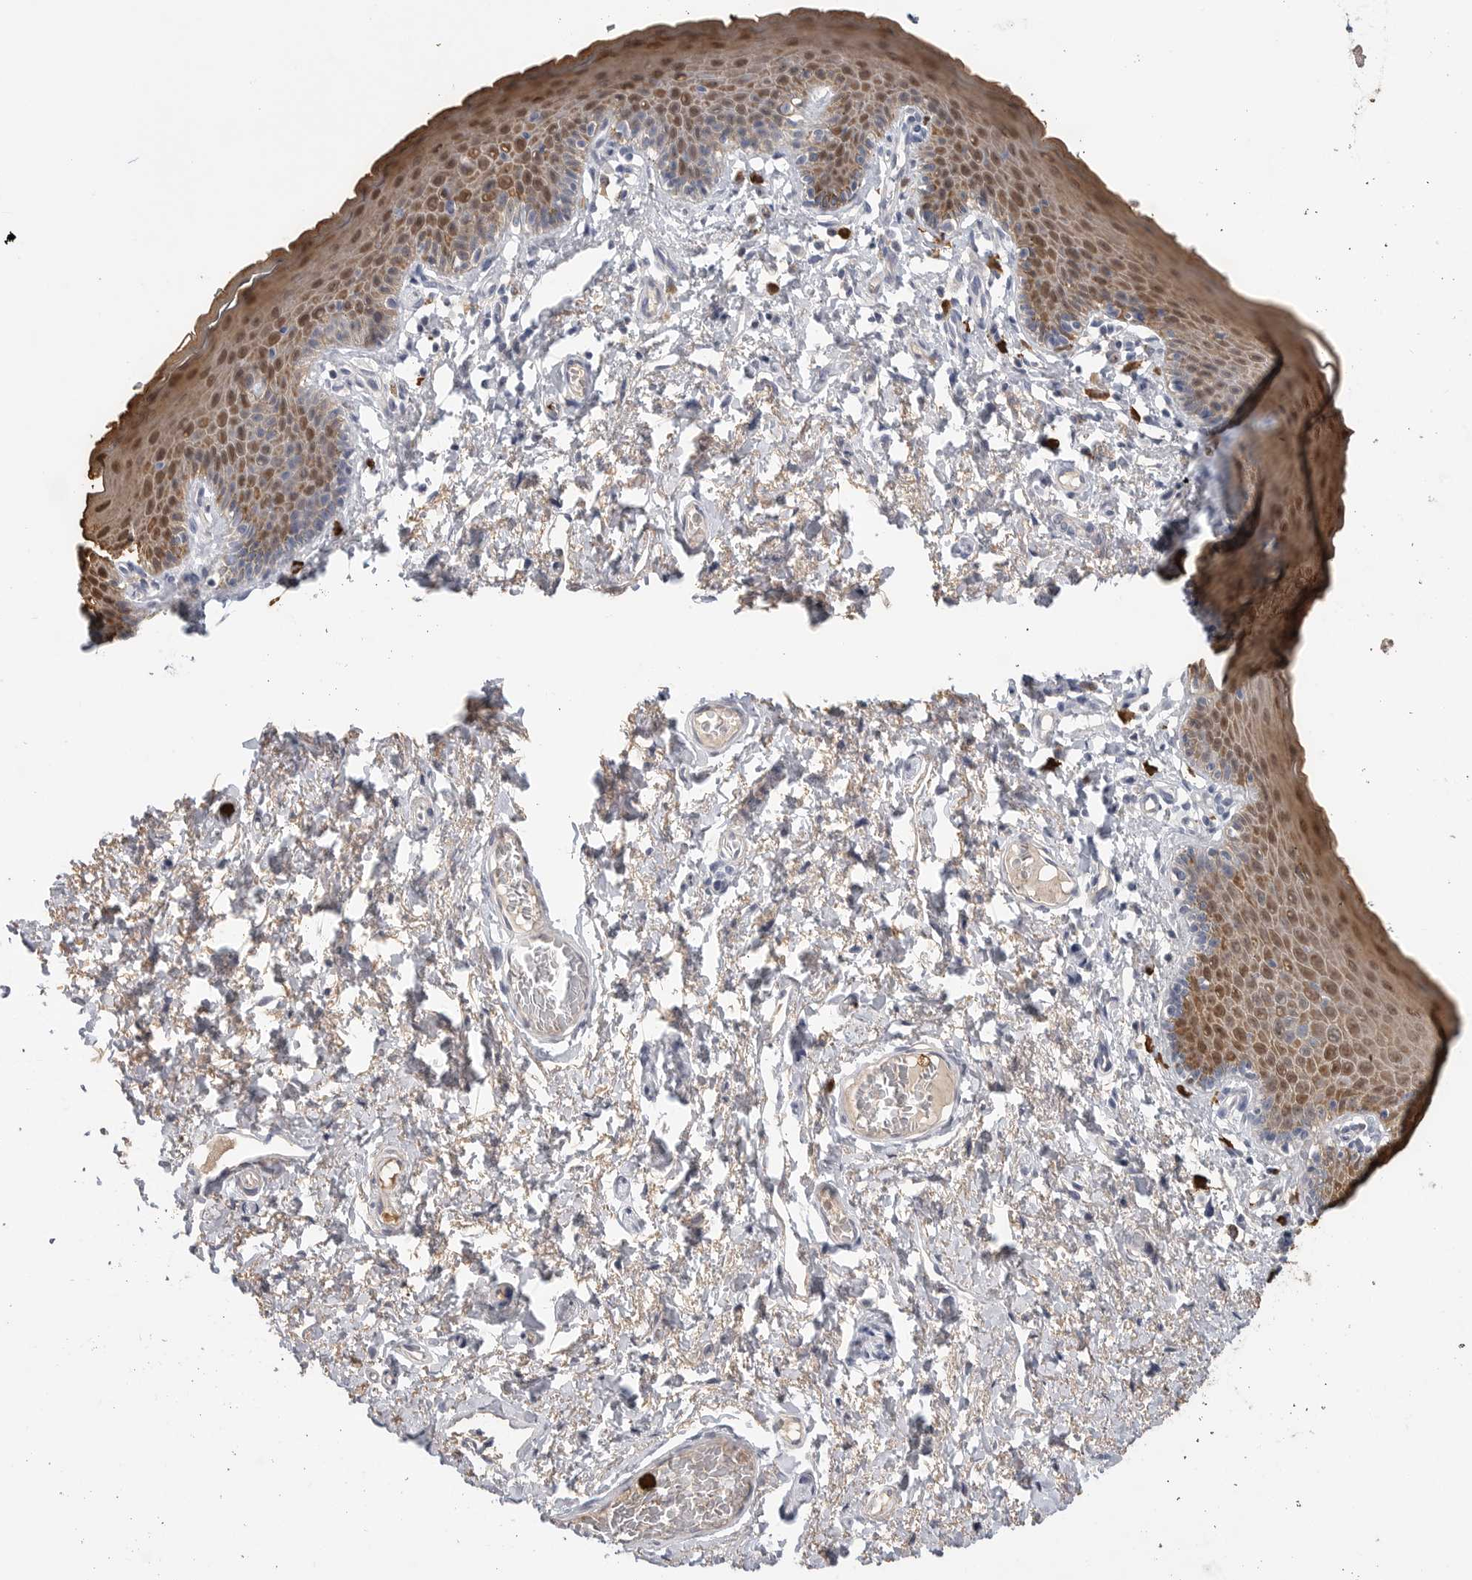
{"staining": {"intensity": "moderate", "quantity": ">75%", "location": "cytoplasmic/membranous,nuclear"}, "tissue": "skin", "cell_type": "Epidermal cells", "image_type": "normal", "snomed": [{"axis": "morphology", "description": "Normal tissue, NOS"}, {"axis": "topography", "description": "Vulva"}], "caption": "A micrograph of skin stained for a protein exhibits moderate cytoplasmic/membranous,nuclear brown staining in epidermal cells.", "gene": "CYB561D1", "patient": {"sex": "female", "age": 66}}